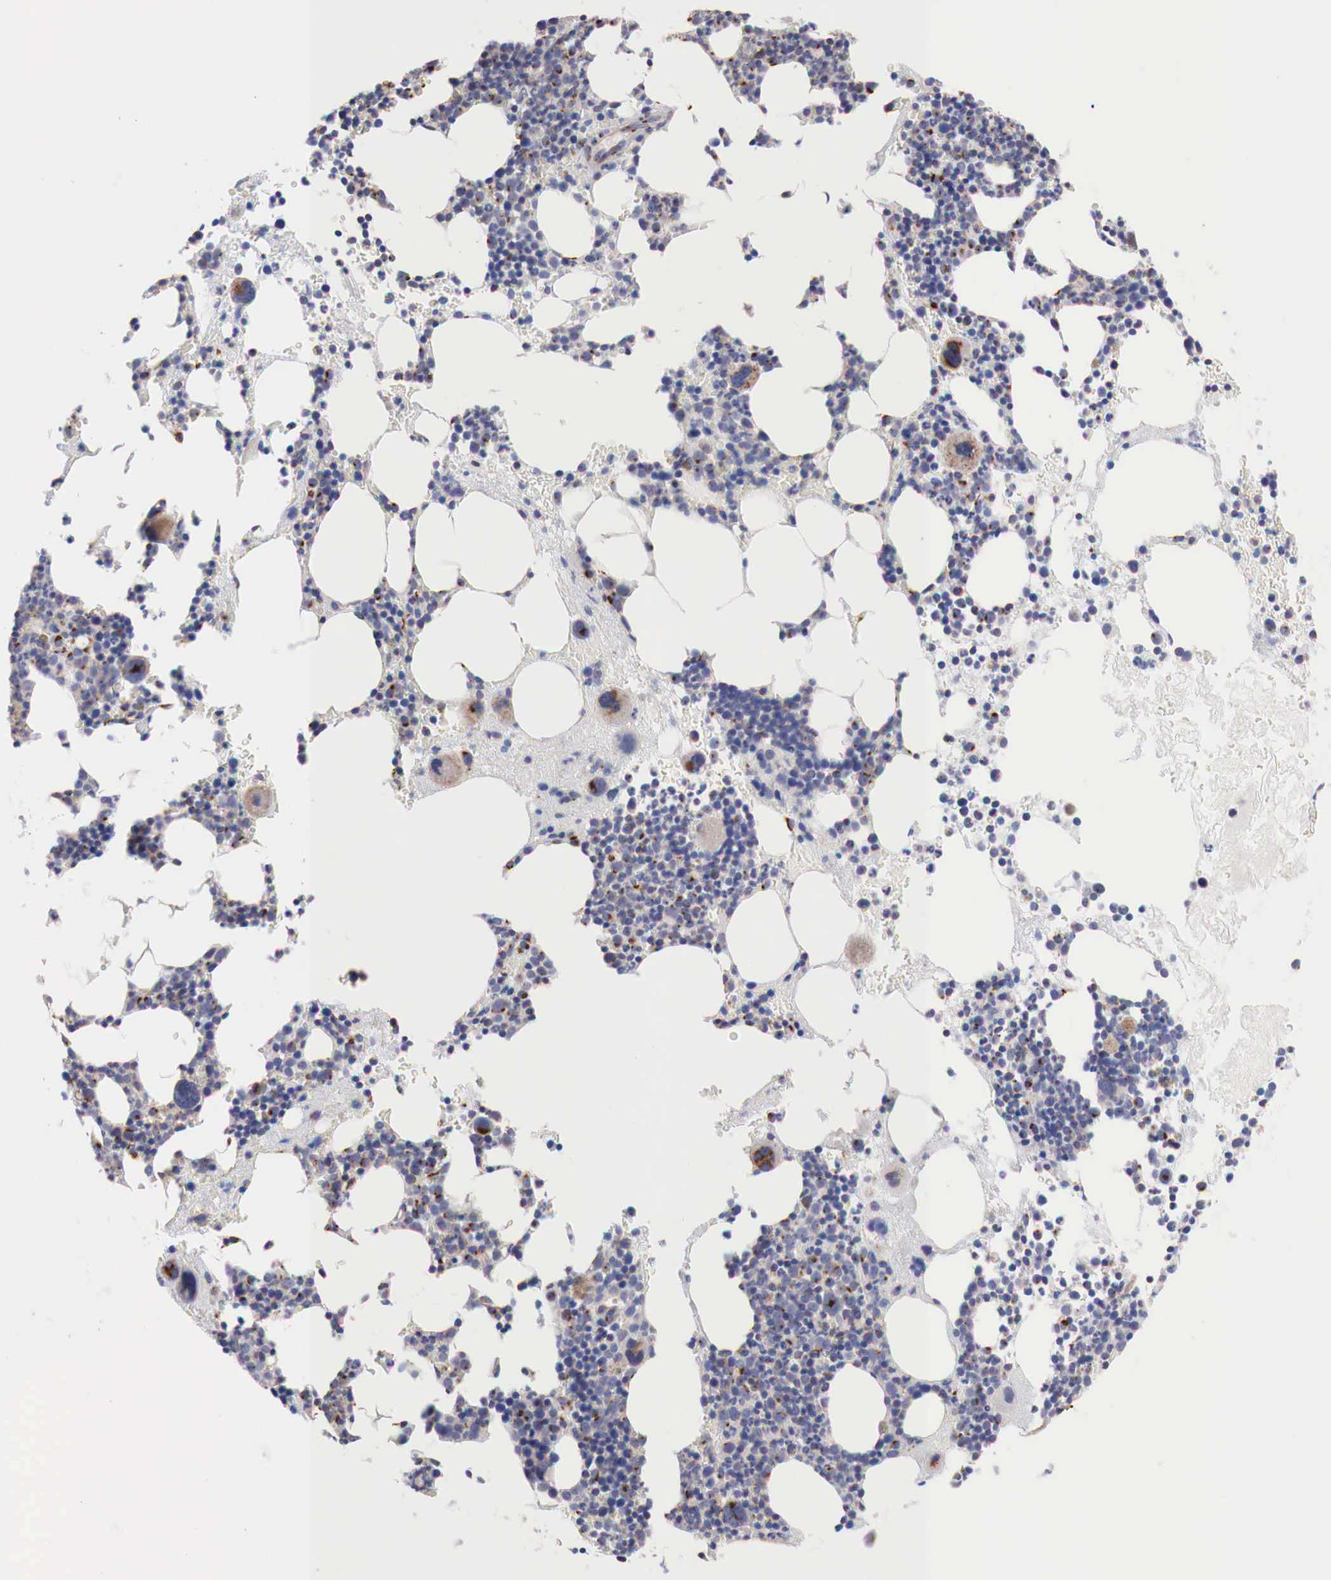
{"staining": {"intensity": "moderate", "quantity": "25%-75%", "location": "cytoplasmic/membranous"}, "tissue": "bone marrow", "cell_type": "Hematopoietic cells", "image_type": "normal", "snomed": [{"axis": "morphology", "description": "Normal tissue, NOS"}, {"axis": "topography", "description": "Bone marrow"}], "caption": "Human bone marrow stained with a brown dye reveals moderate cytoplasmic/membranous positive expression in approximately 25%-75% of hematopoietic cells.", "gene": "SYAP1", "patient": {"sex": "male", "age": 75}}